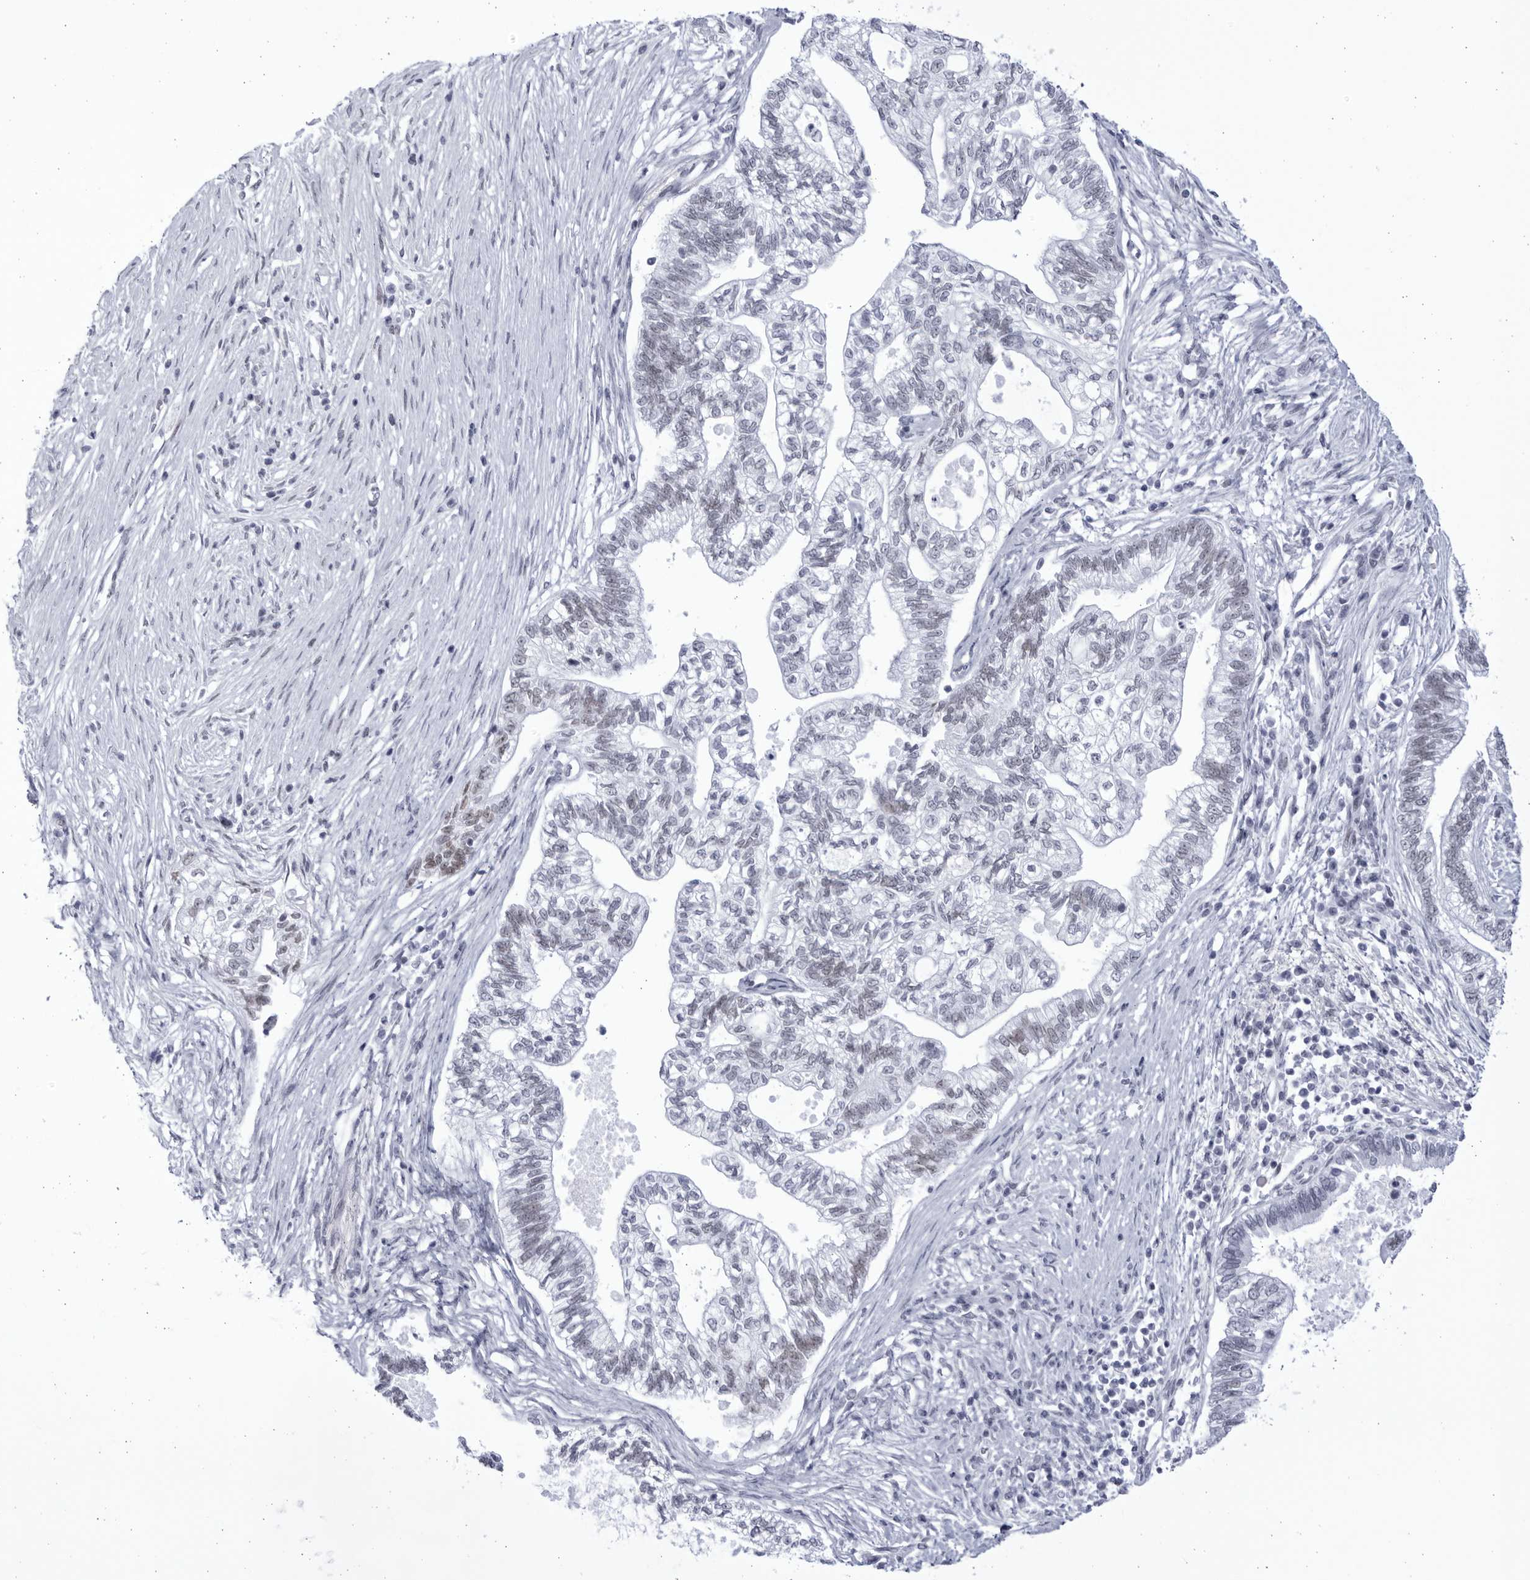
{"staining": {"intensity": "weak", "quantity": "25%-75%", "location": "nuclear"}, "tissue": "pancreatic cancer", "cell_type": "Tumor cells", "image_type": "cancer", "snomed": [{"axis": "morphology", "description": "Adenocarcinoma, NOS"}, {"axis": "topography", "description": "Pancreas"}], "caption": "This histopathology image displays immunohistochemistry staining of pancreatic cancer (adenocarcinoma), with low weak nuclear positivity in approximately 25%-75% of tumor cells.", "gene": "CCDC181", "patient": {"sex": "male", "age": 72}}